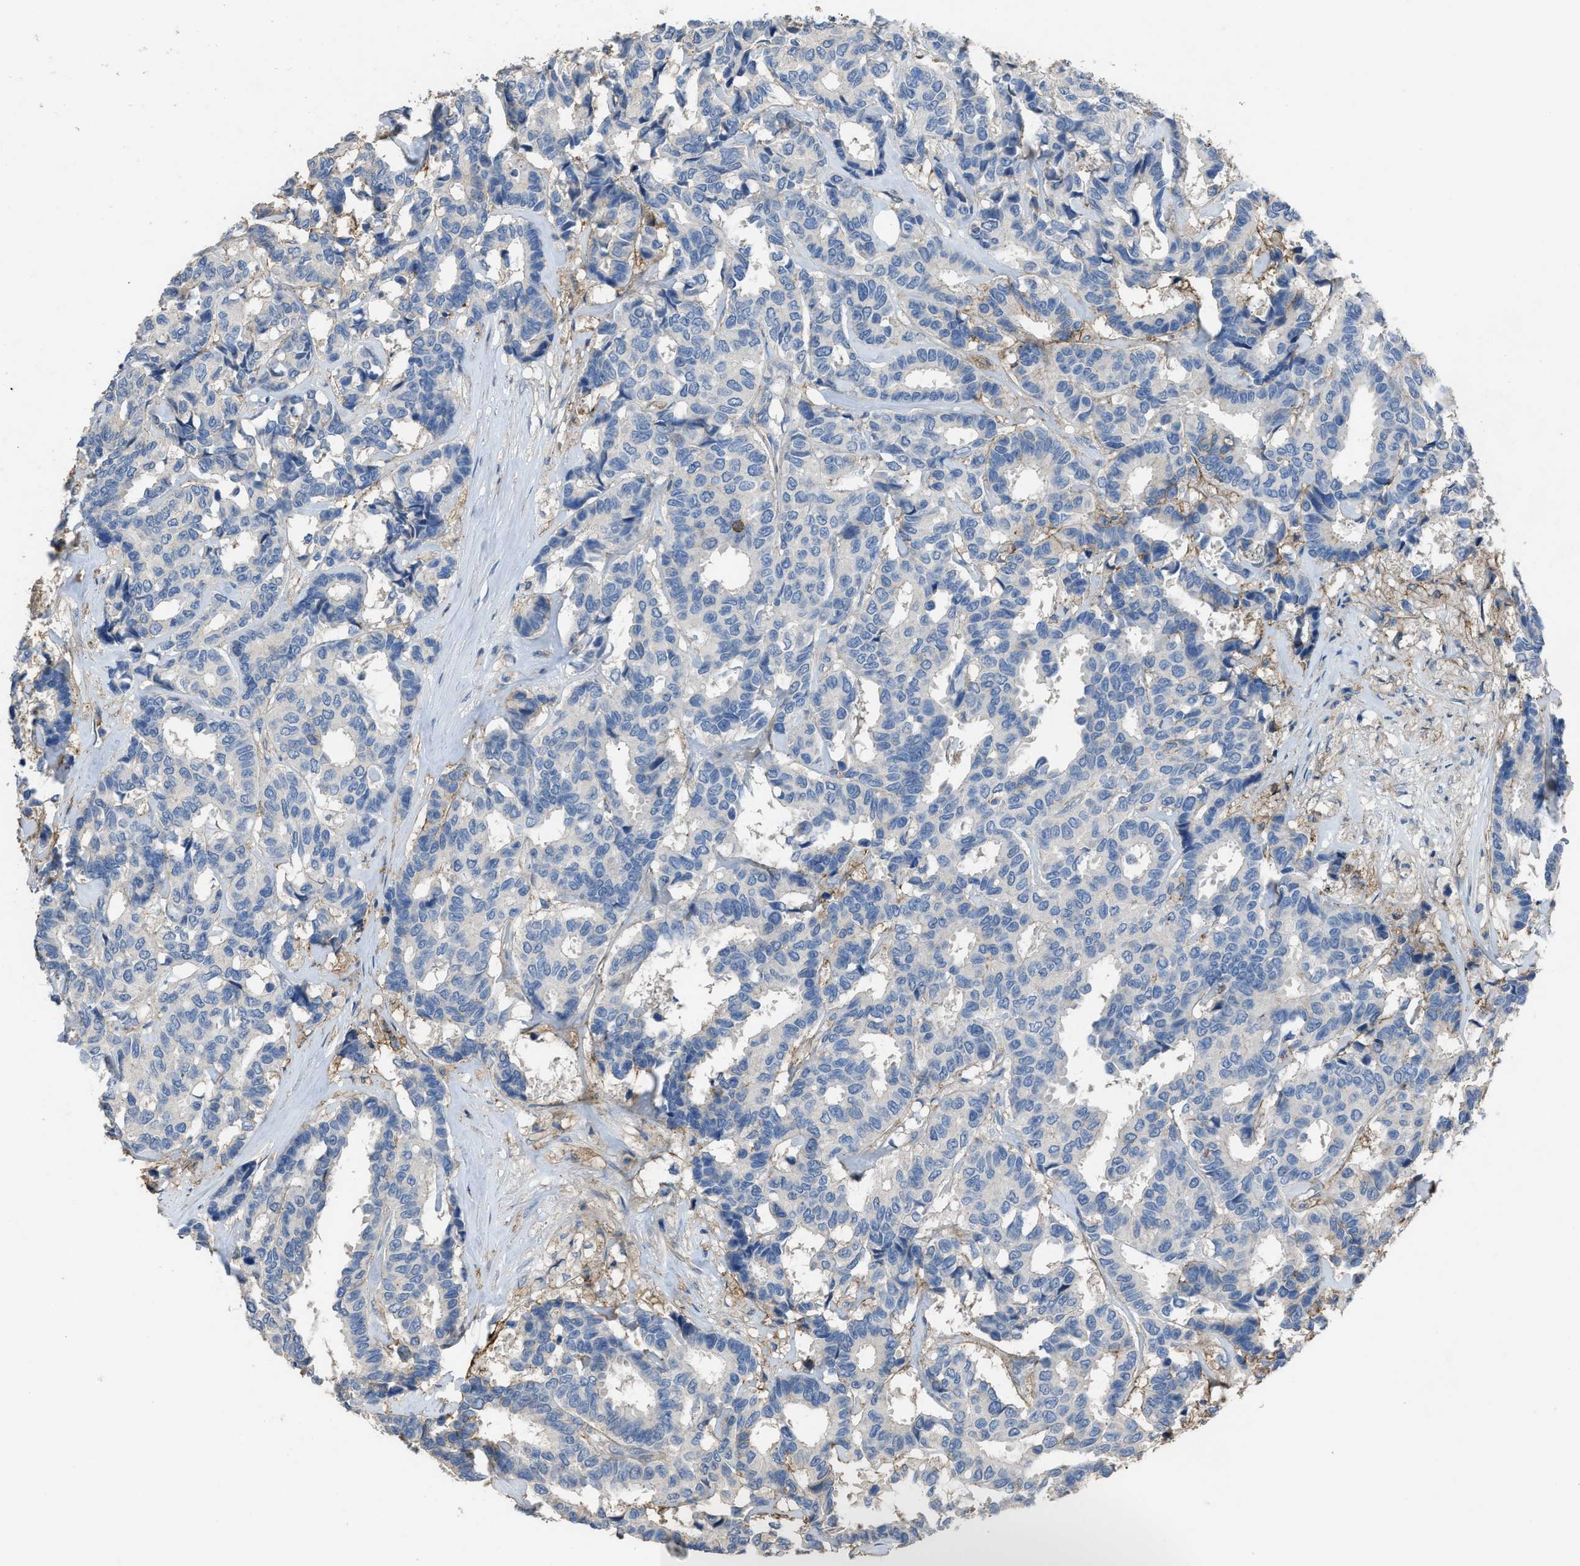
{"staining": {"intensity": "negative", "quantity": "none", "location": "none"}, "tissue": "breast cancer", "cell_type": "Tumor cells", "image_type": "cancer", "snomed": [{"axis": "morphology", "description": "Duct carcinoma"}, {"axis": "topography", "description": "Breast"}], "caption": "This is an immunohistochemistry (IHC) image of human breast invasive ductal carcinoma. There is no positivity in tumor cells.", "gene": "OR51E1", "patient": {"sex": "female", "age": 87}}